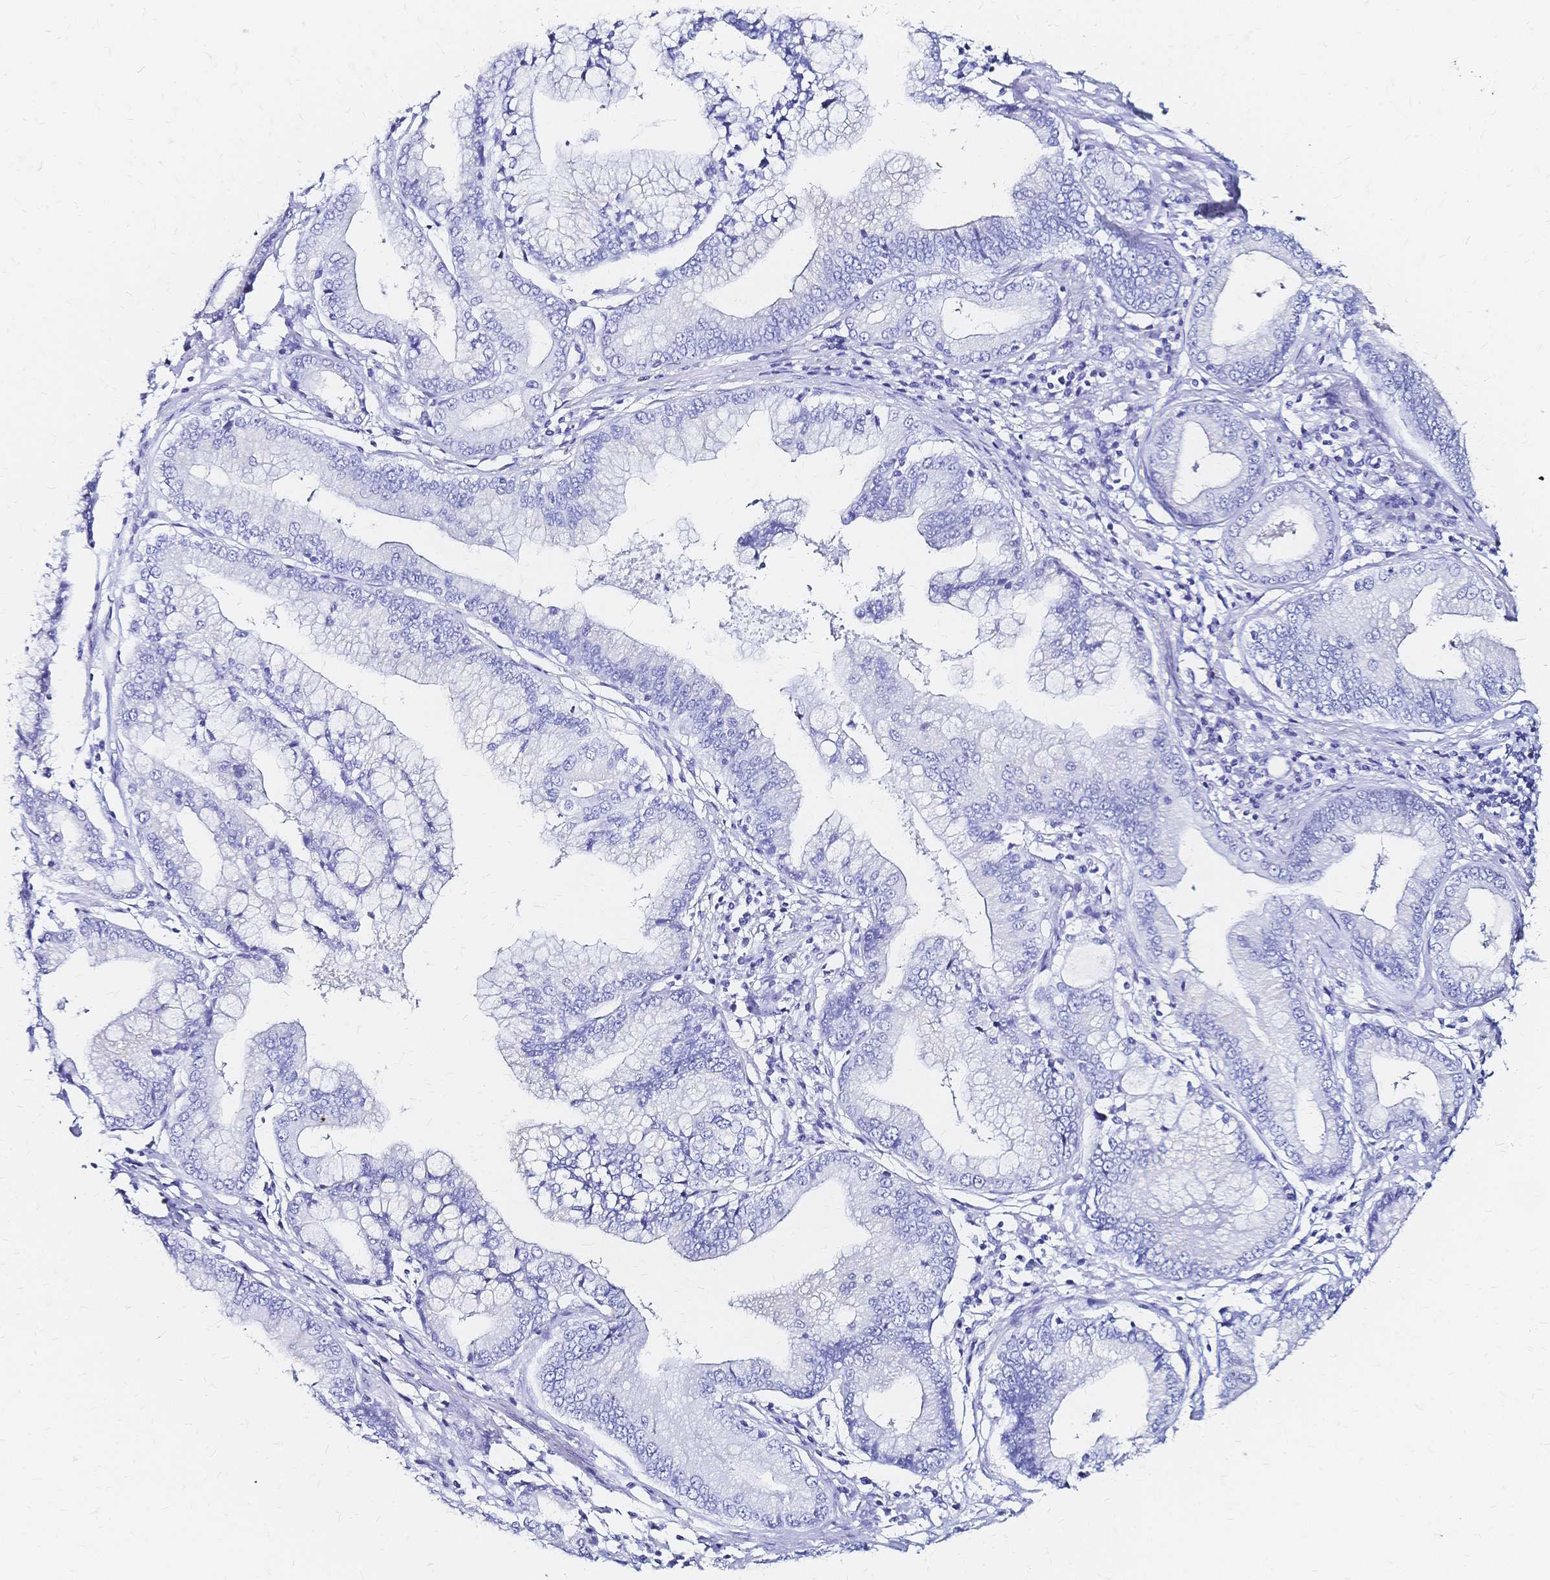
{"staining": {"intensity": "negative", "quantity": "none", "location": "none"}, "tissue": "stomach cancer", "cell_type": "Tumor cells", "image_type": "cancer", "snomed": [{"axis": "morphology", "description": "Adenocarcinoma, NOS"}, {"axis": "topography", "description": "Stomach, upper"}], "caption": "A micrograph of stomach cancer (adenocarcinoma) stained for a protein displays no brown staining in tumor cells.", "gene": "SLC5A1", "patient": {"sex": "female", "age": 74}}